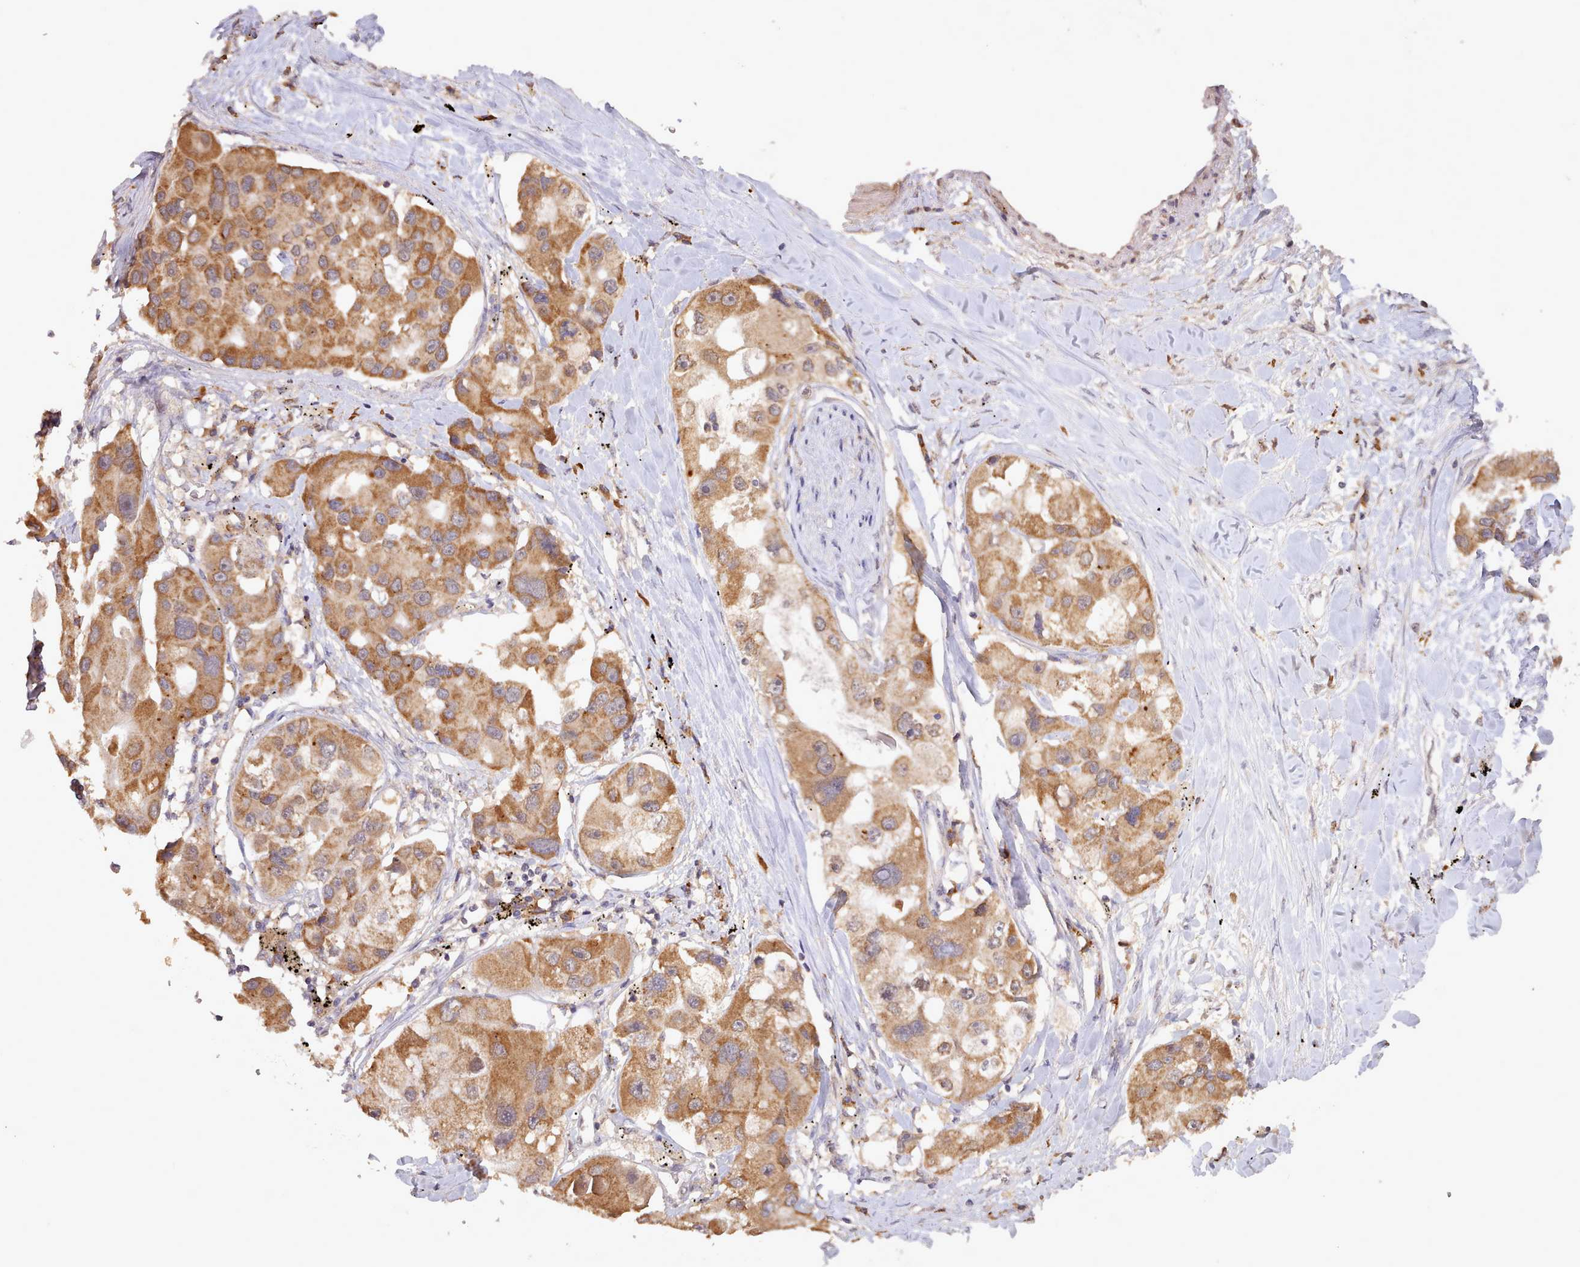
{"staining": {"intensity": "moderate", "quantity": ">75%", "location": "cytoplasmic/membranous"}, "tissue": "lung cancer", "cell_type": "Tumor cells", "image_type": "cancer", "snomed": [{"axis": "morphology", "description": "Adenocarcinoma, NOS"}, {"axis": "topography", "description": "Lung"}], "caption": "Protein staining of lung cancer tissue displays moderate cytoplasmic/membranous staining in about >75% of tumor cells.", "gene": "PIP4P1", "patient": {"sex": "female", "age": 54}}